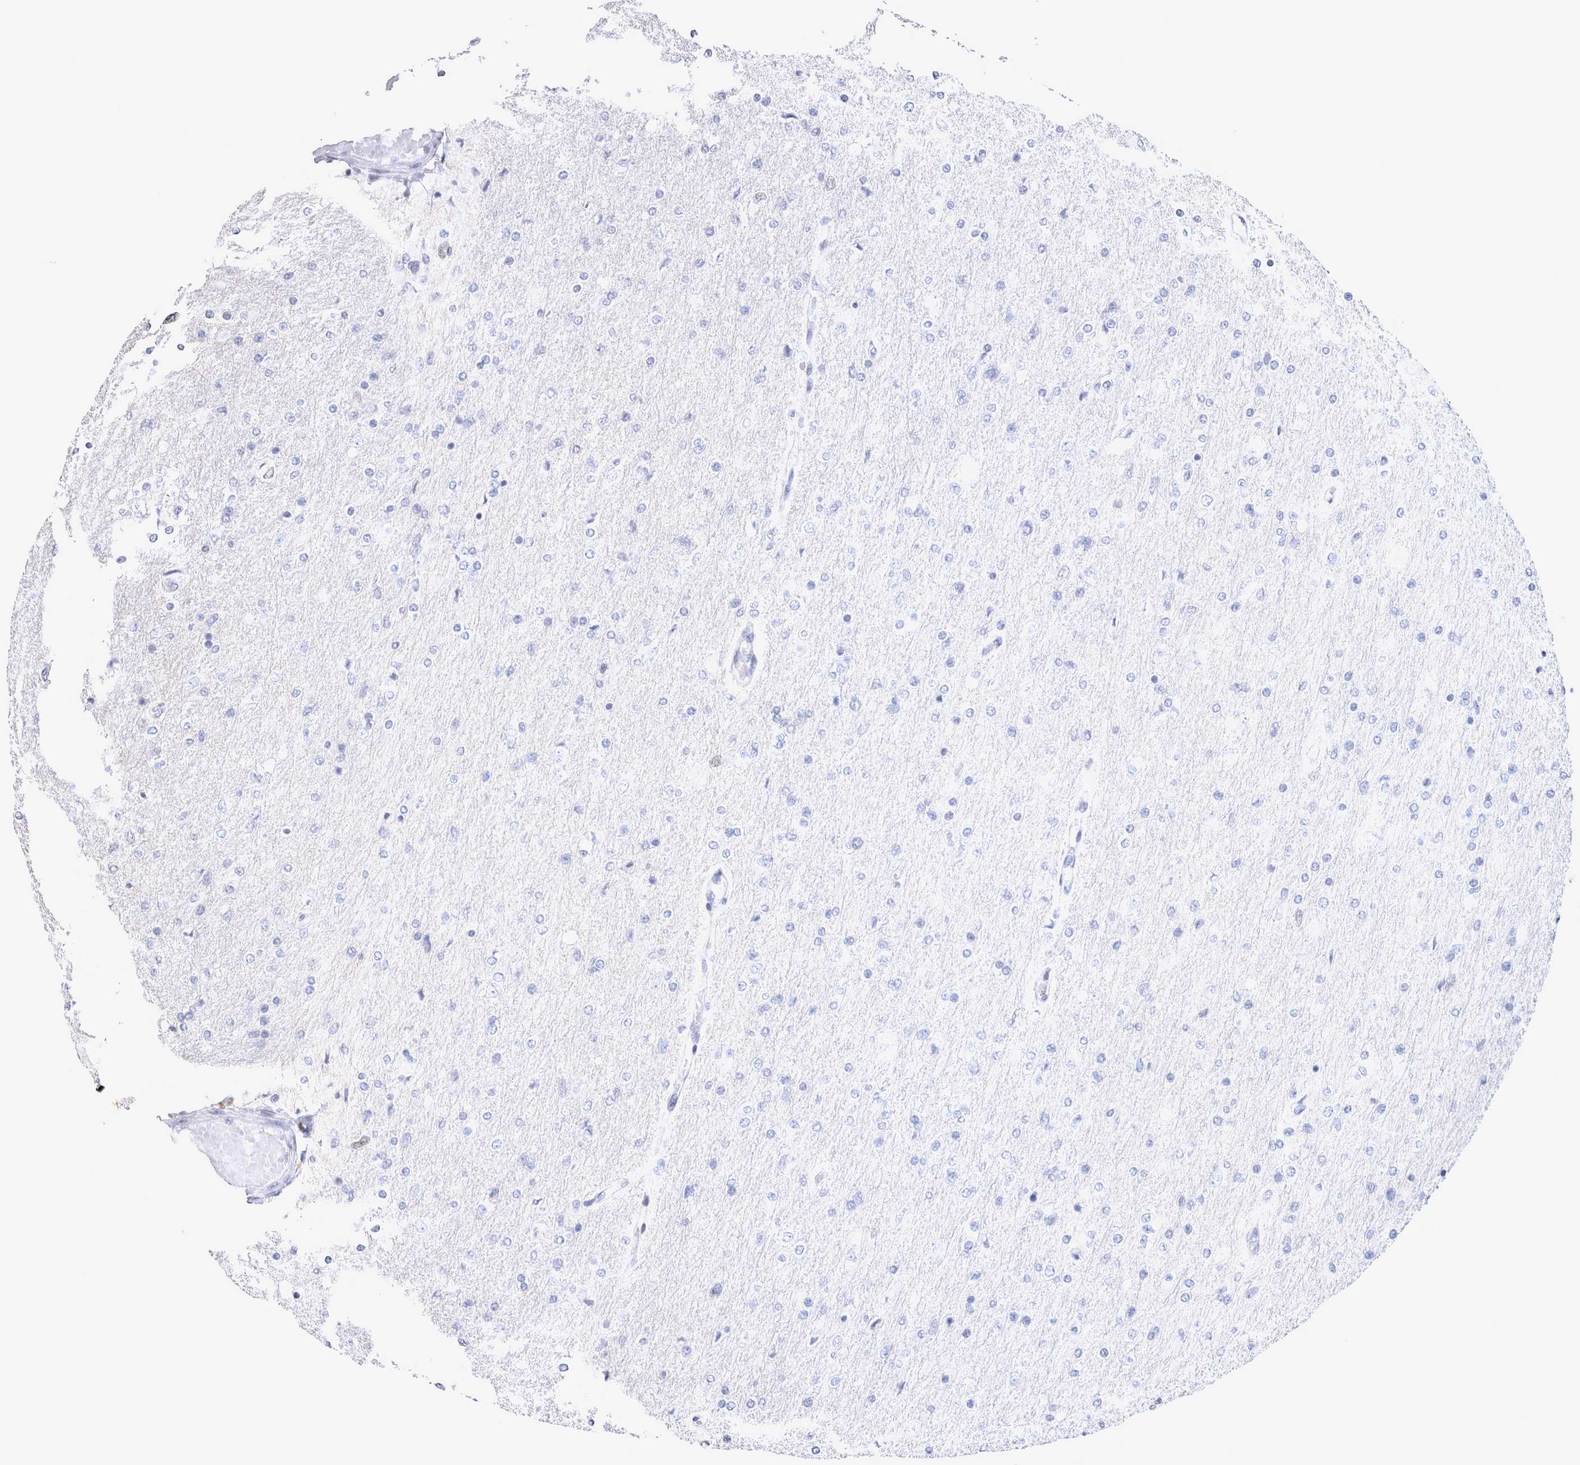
{"staining": {"intensity": "negative", "quantity": "none", "location": "none"}, "tissue": "glioma", "cell_type": "Tumor cells", "image_type": "cancer", "snomed": [{"axis": "morphology", "description": "Glioma, malignant, High grade"}, {"axis": "topography", "description": "Cerebral cortex"}], "caption": "Image shows no protein positivity in tumor cells of malignant glioma (high-grade) tissue.", "gene": "KIF18B", "patient": {"sex": "female", "age": 36}}